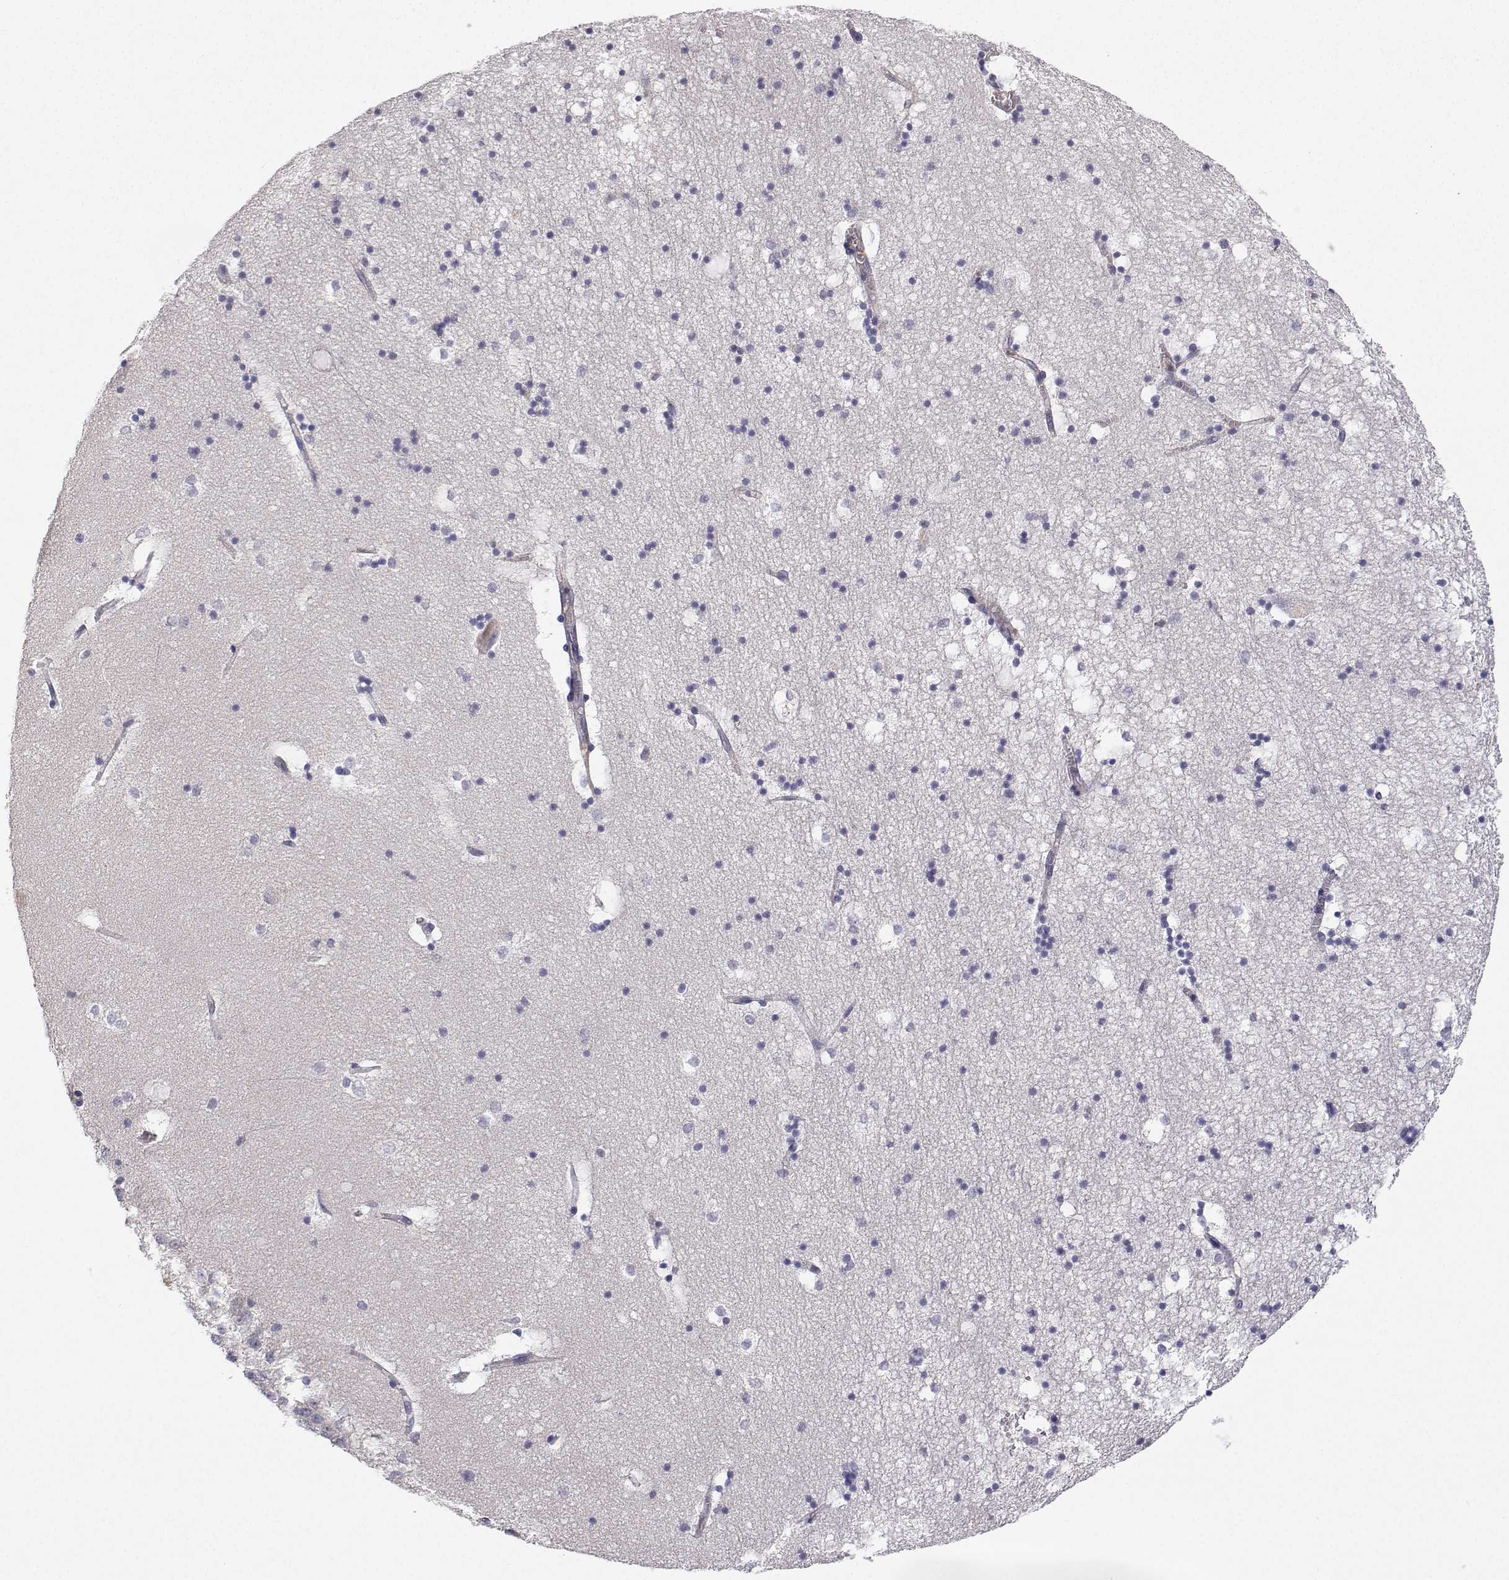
{"staining": {"intensity": "negative", "quantity": "none", "location": "none"}, "tissue": "hippocampus", "cell_type": "Glial cells", "image_type": "normal", "snomed": [{"axis": "morphology", "description": "Normal tissue, NOS"}, {"axis": "topography", "description": "Hippocampus"}], "caption": "Hippocampus stained for a protein using immunohistochemistry (IHC) demonstrates no staining glial cells.", "gene": "MYH9", "patient": {"sex": "male", "age": 58}}